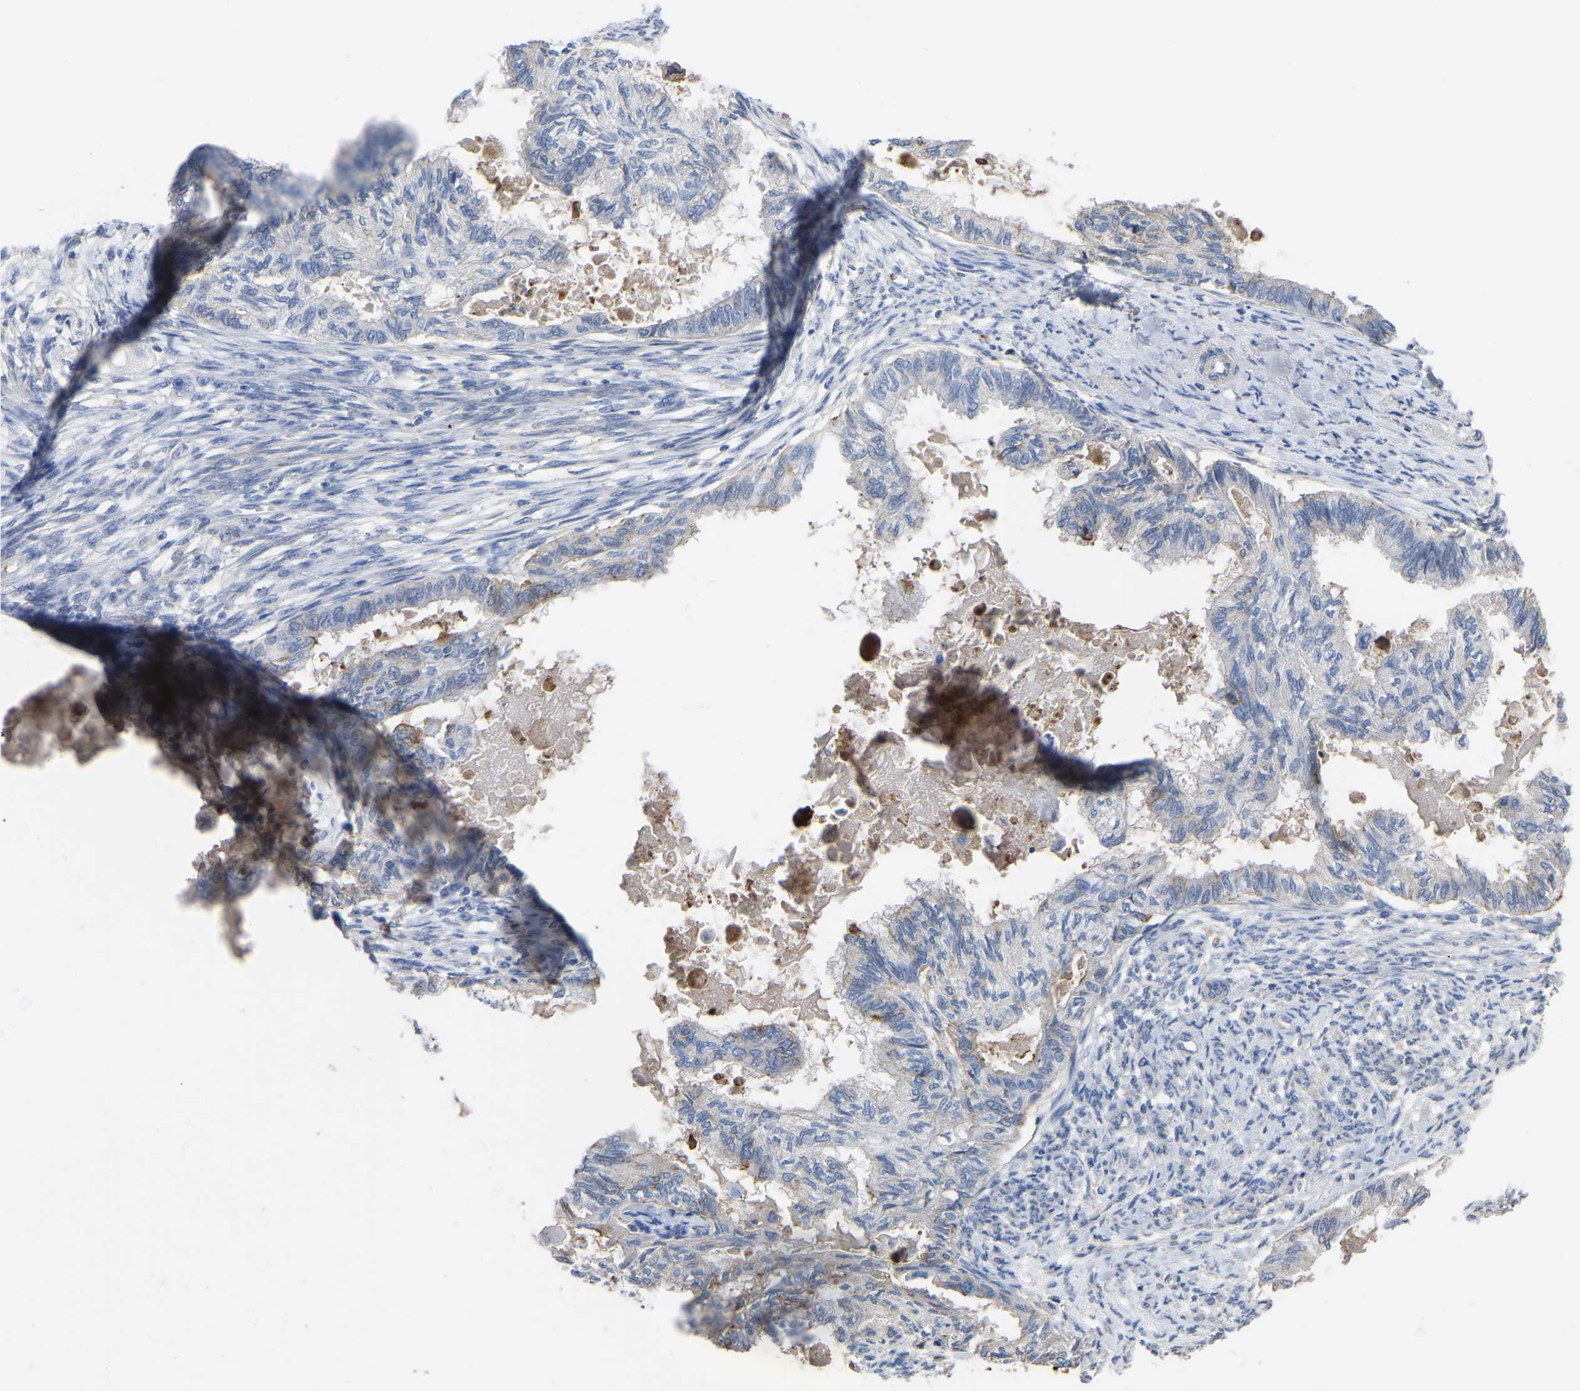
{"staining": {"intensity": "moderate", "quantity": "<25%", "location": "cytoplasmic/membranous"}, "tissue": "cervical cancer", "cell_type": "Tumor cells", "image_type": "cancer", "snomed": [{"axis": "morphology", "description": "Normal tissue, NOS"}, {"axis": "morphology", "description": "Adenocarcinoma, NOS"}, {"axis": "topography", "description": "Cervix"}, {"axis": "topography", "description": "Endometrium"}], "caption": "Protein staining of adenocarcinoma (cervical) tissue reveals moderate cytoplasmic/membranous positivity in approximately <25% of tumor cells.", "gene": "ZNF449", "patient": {"sex": "female", "age": 86}}